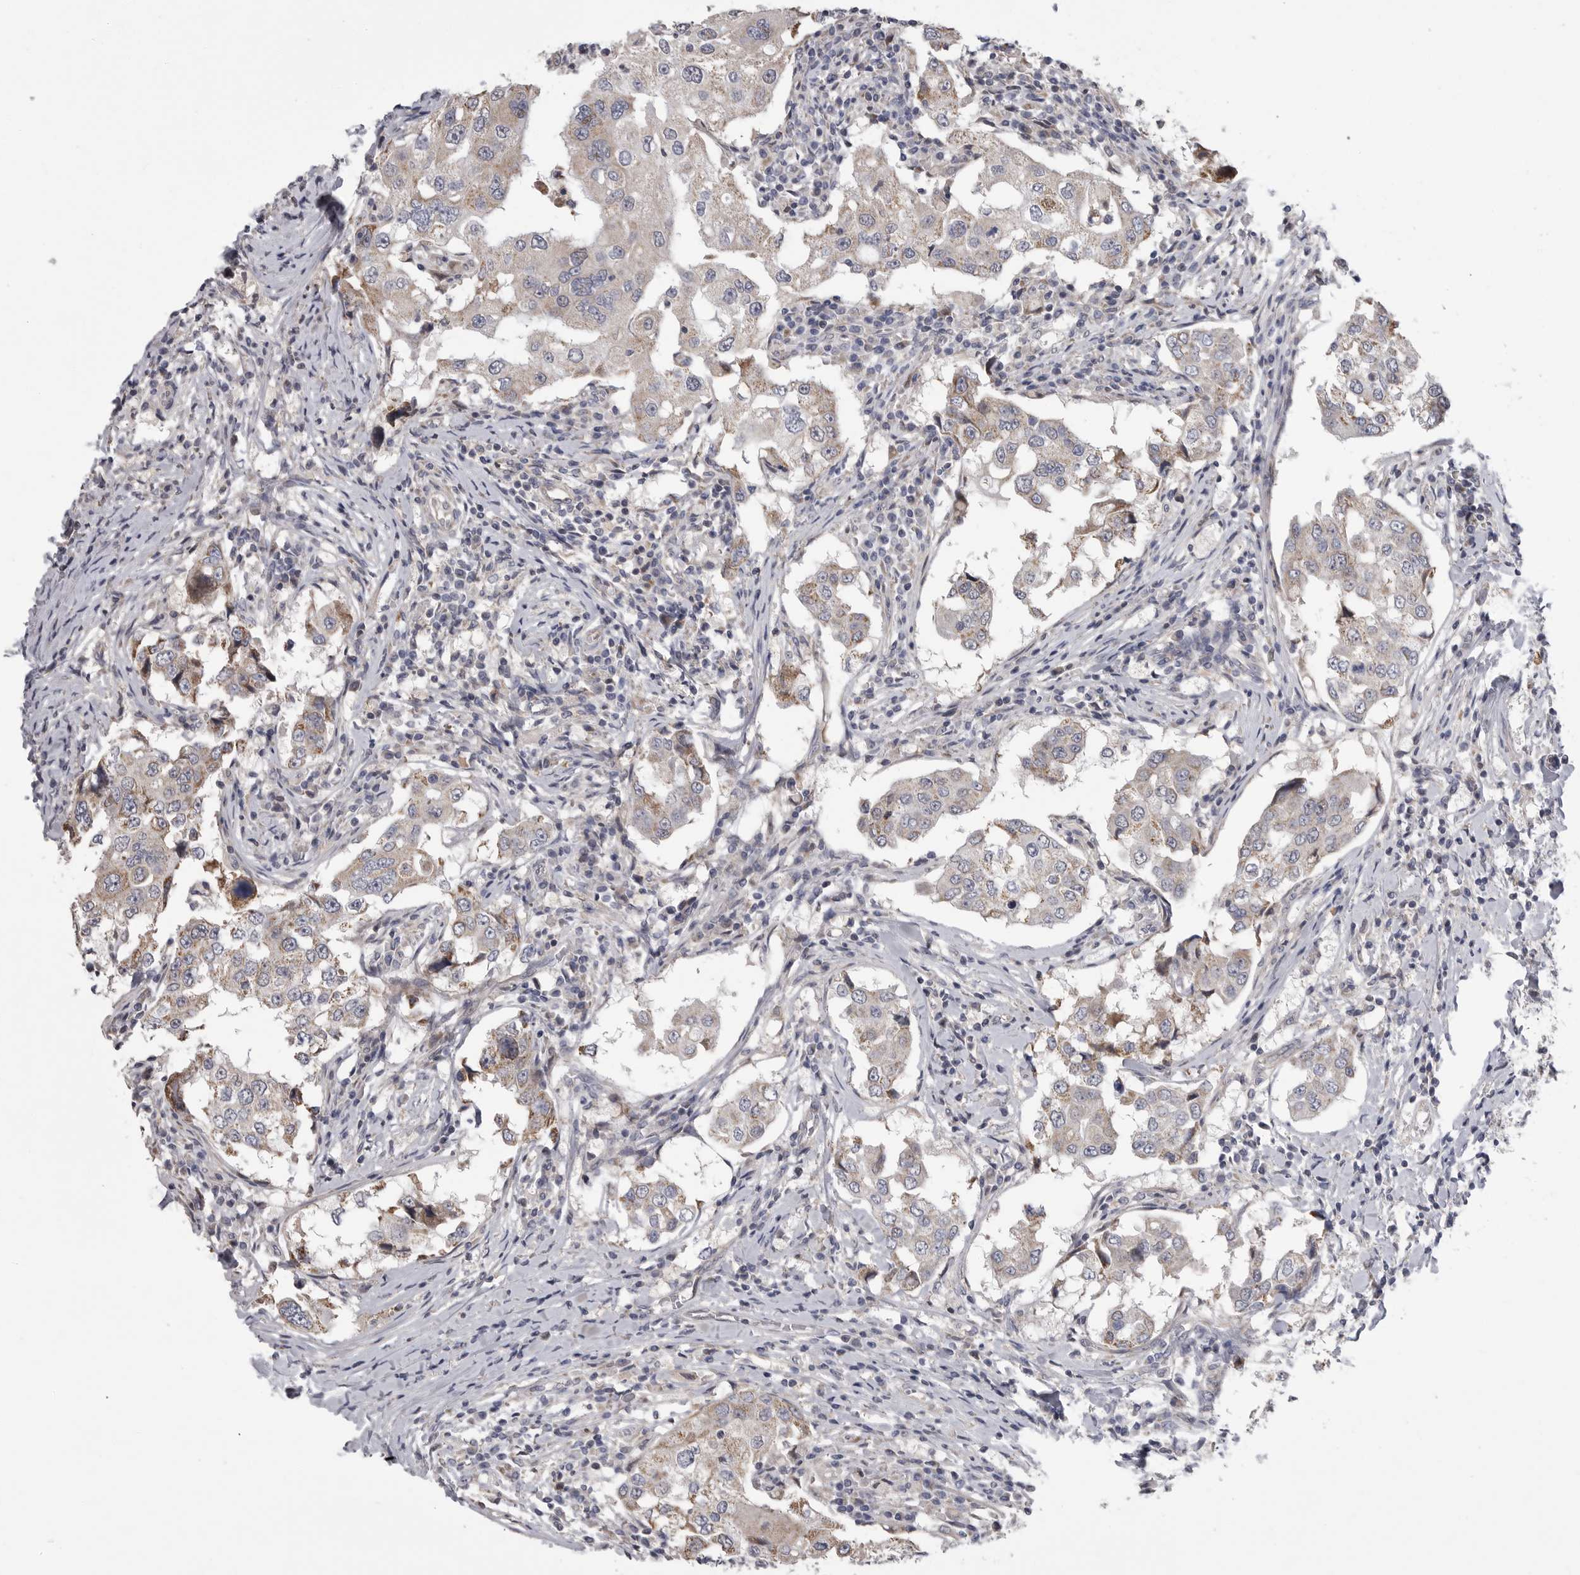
{"staining": {"intensity": "negative", "quantity": "none", "location": "none"}, "tissue": "breast cancer", "cell_type": "Tumor cells", "image_type": "cancer", "snomed": [{"axis": "morphology", "description": "Duct carcinoma"}, {"axis": "topography", "description": "Breast"}], "caption": "The immunohistochemistry photomicrograph has no significant staining in tumor cells of breast cancer (intraductal carcinoma) tissue.", "gene": "CRP", "patient": {"sex": "female", "age": 27}}